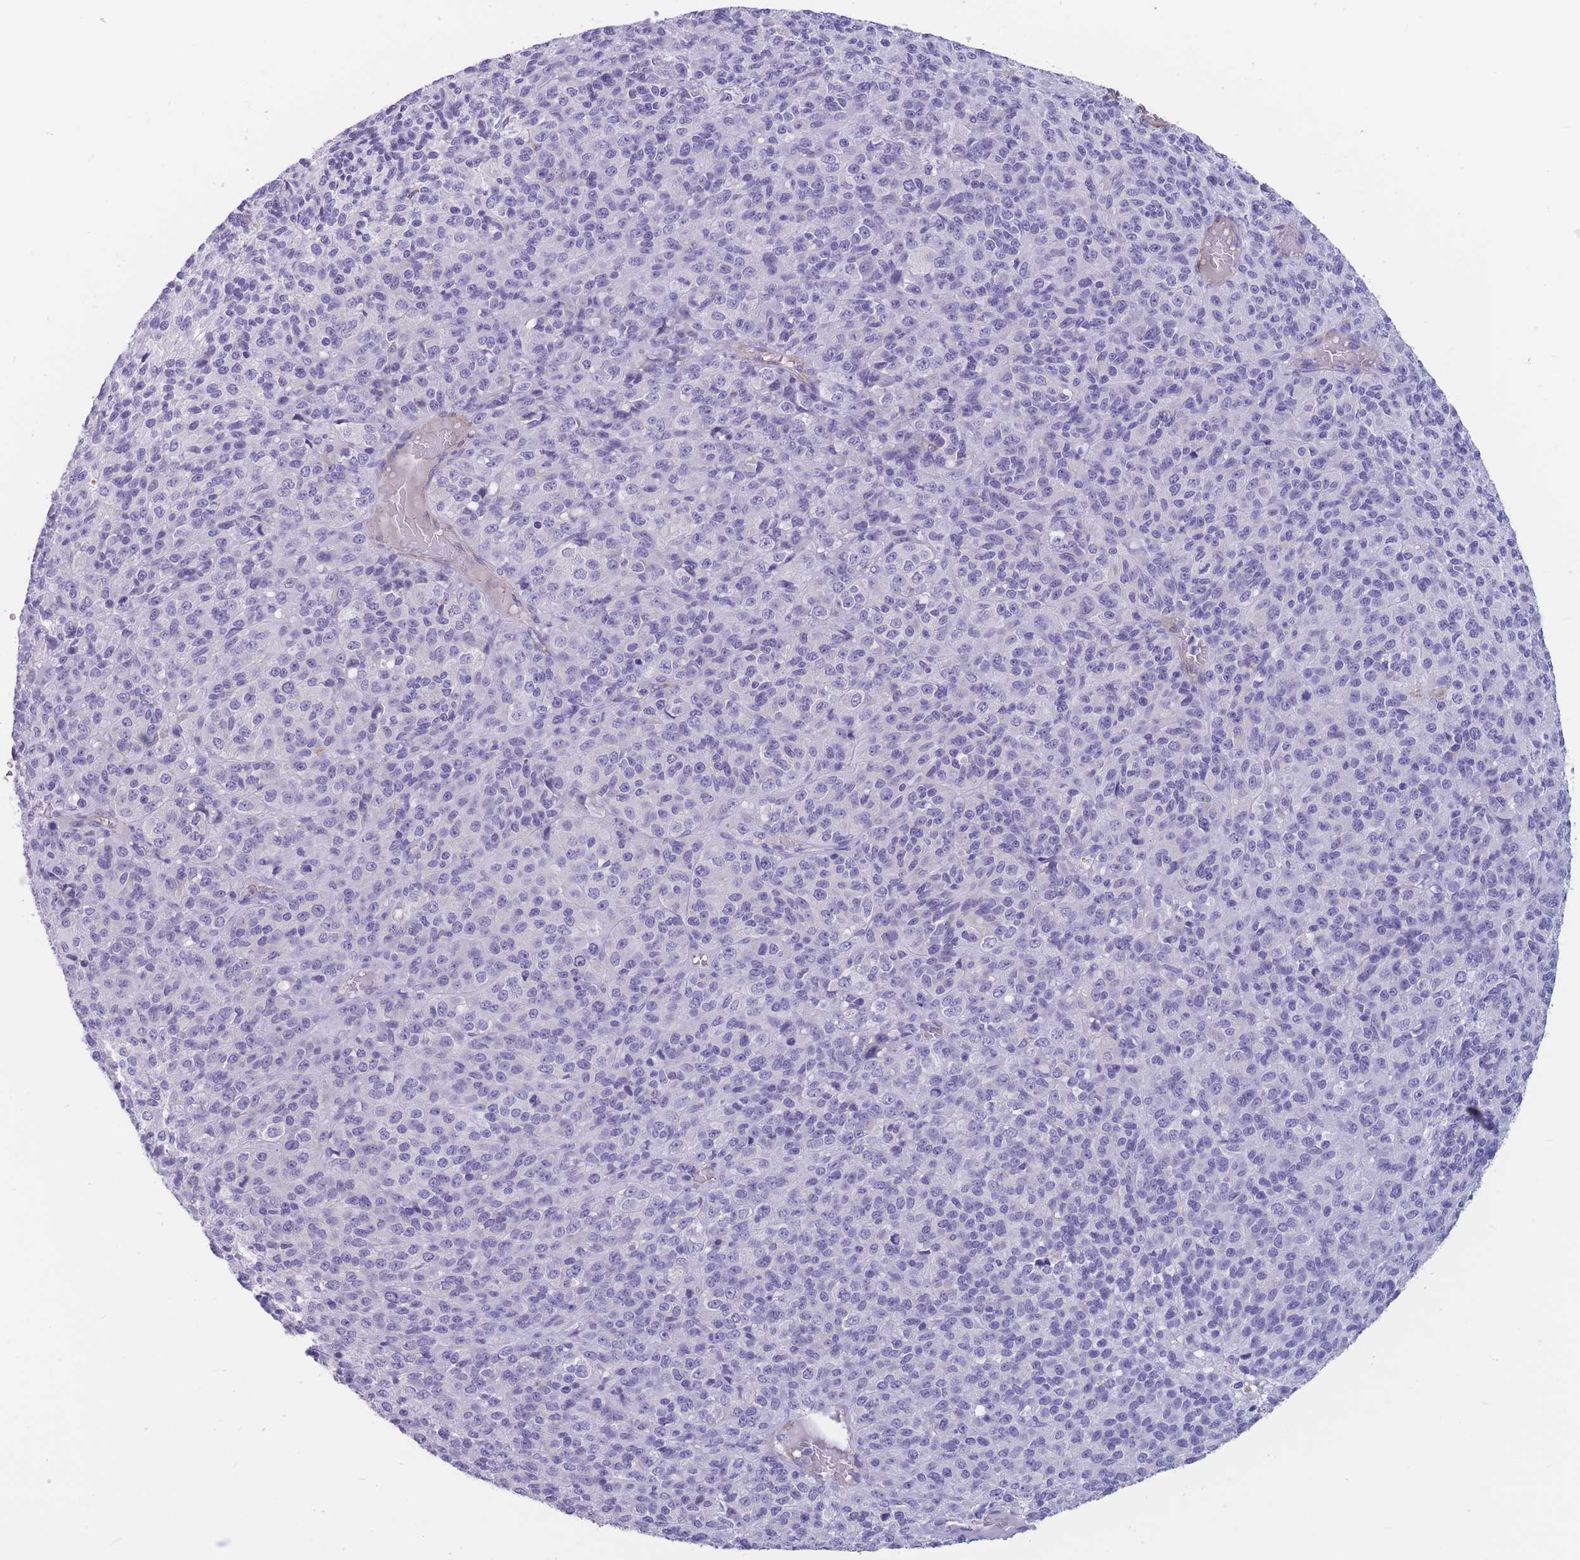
{"staining": {"intensity": "negative", "quantity": "none", "location": "none"}, "tissue": "melanoma", "cell_type": "Tumor cells", "image_type": "cancer", "snomed": [{"axis": "morphology", "description": "Malignant melanoma, Metastatic site"}, {"axis": "topography", "description": "Brain"}], "caption": "Histopathology image shows no significant protein staining in tumor cells of melanoma.", "gene": "DPYD", "patient": {"sex": "female", "age": 56}}